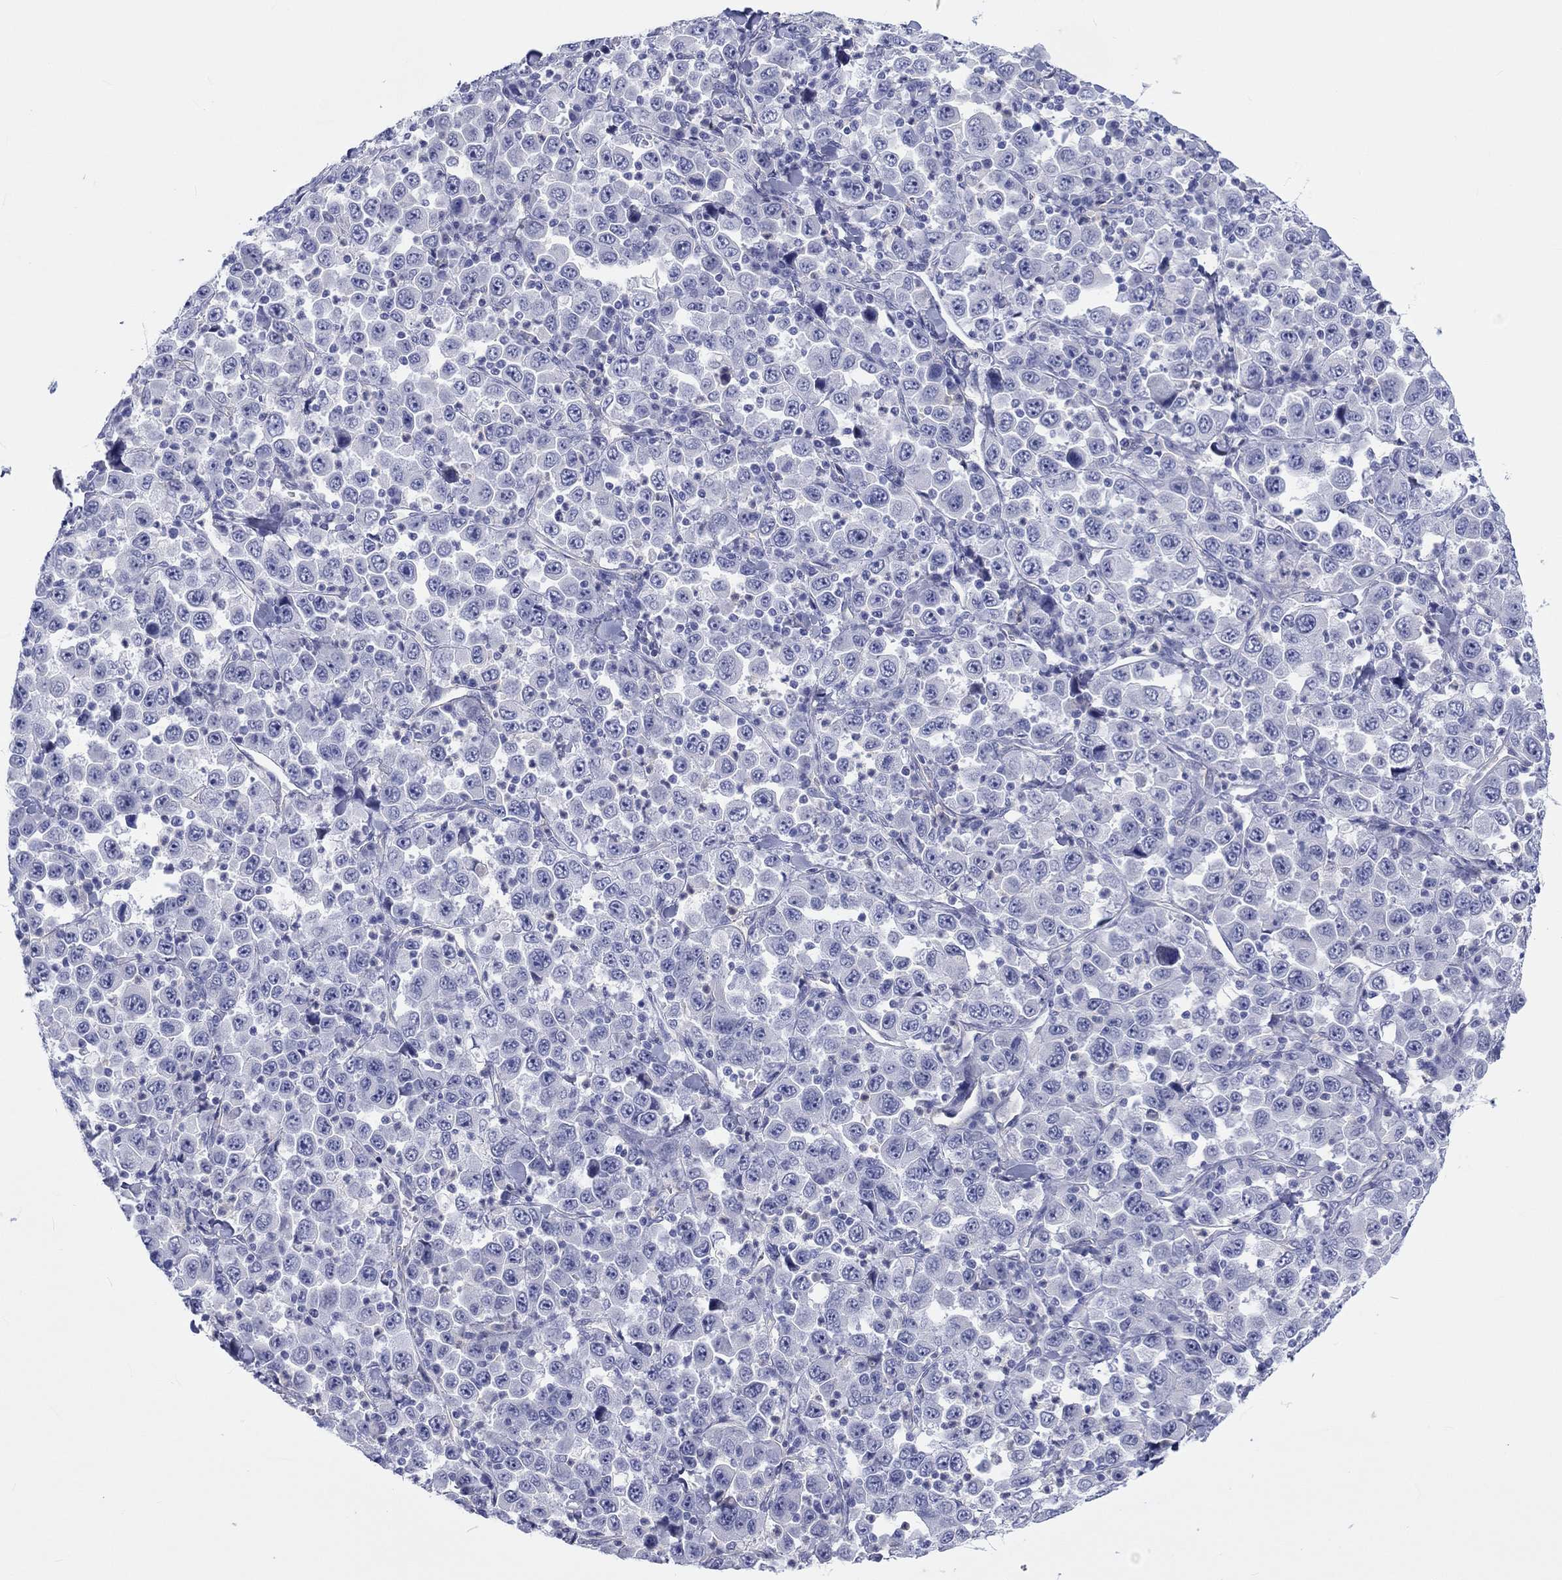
{"staining": {"intensity": "negative", "quantity": "none", "location": "none"}, "tissue": "stomach cancer", "cell_type": "Tumor cells", "image_type": "cancer", "snomed": [{"axis": "morphology", "description": "Normal tissue, NOS"}, {"axis": "morphology", "description": "Adenocarcinoma, NOS"}, {"axis": "topography", "description": "Stomach, upper"}, {"axis": "topography", "description": "Stomach"}], "caption": "This is a image of IHC staining of stomach cancer (adenocarcinoma), which shows no positivity in tumor cells. (Immunohistochemistry (ihc), brightfield microscopy, high magnification).", "gene": "CDY2B", "patient": {"sex": "male", "age": 59}}